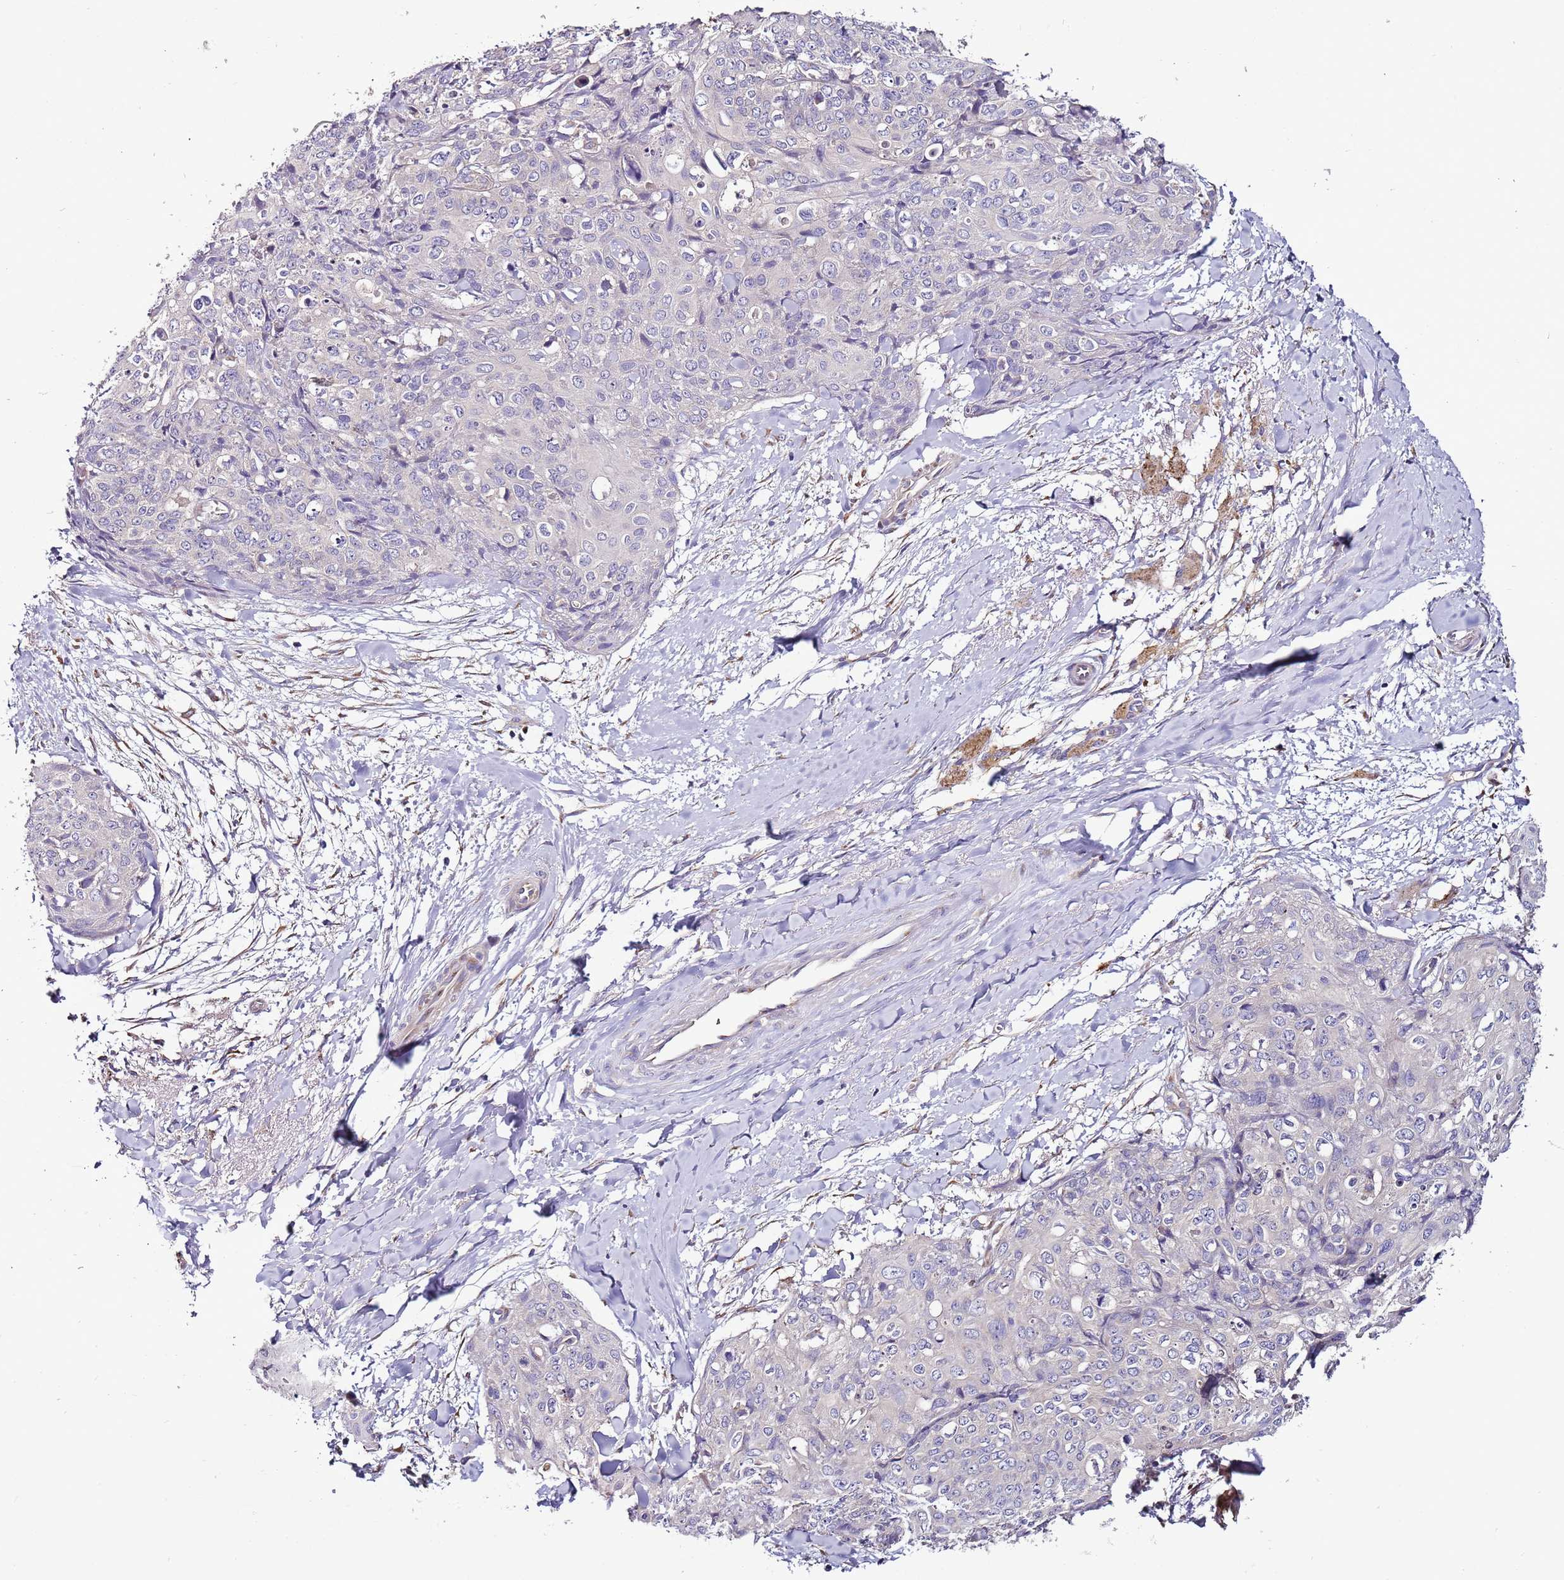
{"staining": {"intensity": "negative", "quantity": "none", "location": "none"}, "tissue": "skin cancer", "cell_type": "Tumor cells", "image_type": "cancer", "snomed": [{"axis": "morphology", "description": "Squamous cell carcinoma, NOS"}, {"axis": "topography", "description": "Skin"}, {"axis": "topography", "description": "Vulva"}], "caption": "There is no significant positivity in tumor cells of skin cancer (squamous cell carcinoma). (DAB IHC visualized using brightfield microscopy, high magnification).", "gene": "FAM20A", "patient": {"sex": "female", "age": 85}}